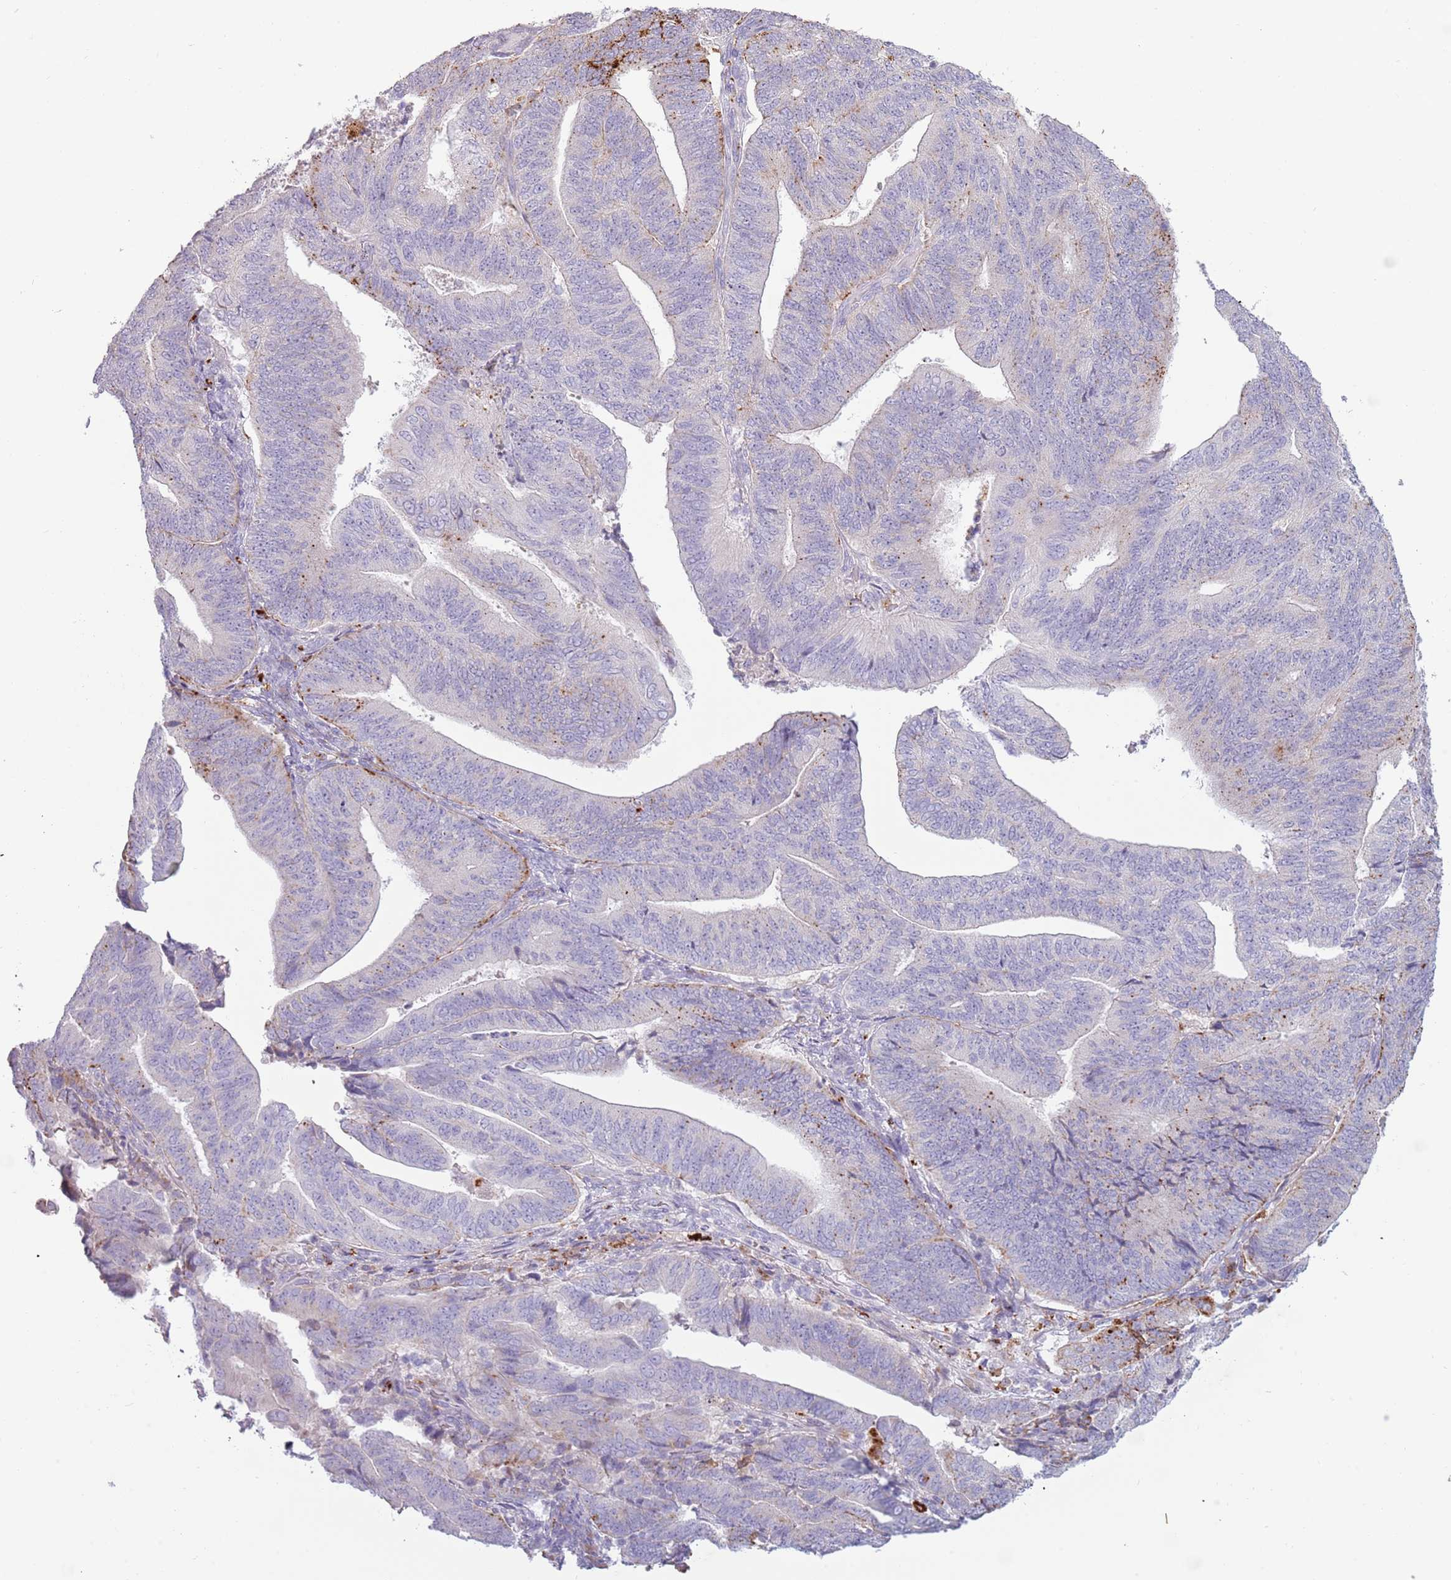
{"staining": {"intensity": "weak", "quantity": "<25%", "location": "cytoplasmic/membranous"}, "tissue": "endometrial cancer", "cell_type": "Tumor cells", "image_type": "cancer", "snomed": [{"axis": "morphology", "description": "Adenocarcinoma, NOS"}, {"axis": "topography", "description": "Endometrium"}], "caption": "Immunohistochemistry micrograph of neoplastic tissue: endometrial adenocarcinoma stained with DAB (3,3'-diaminobenzidine) reveals no significant protein positivity in tumor cells.", "gene": "NWD2", "patient": {"sex": "female", "age": 70}}